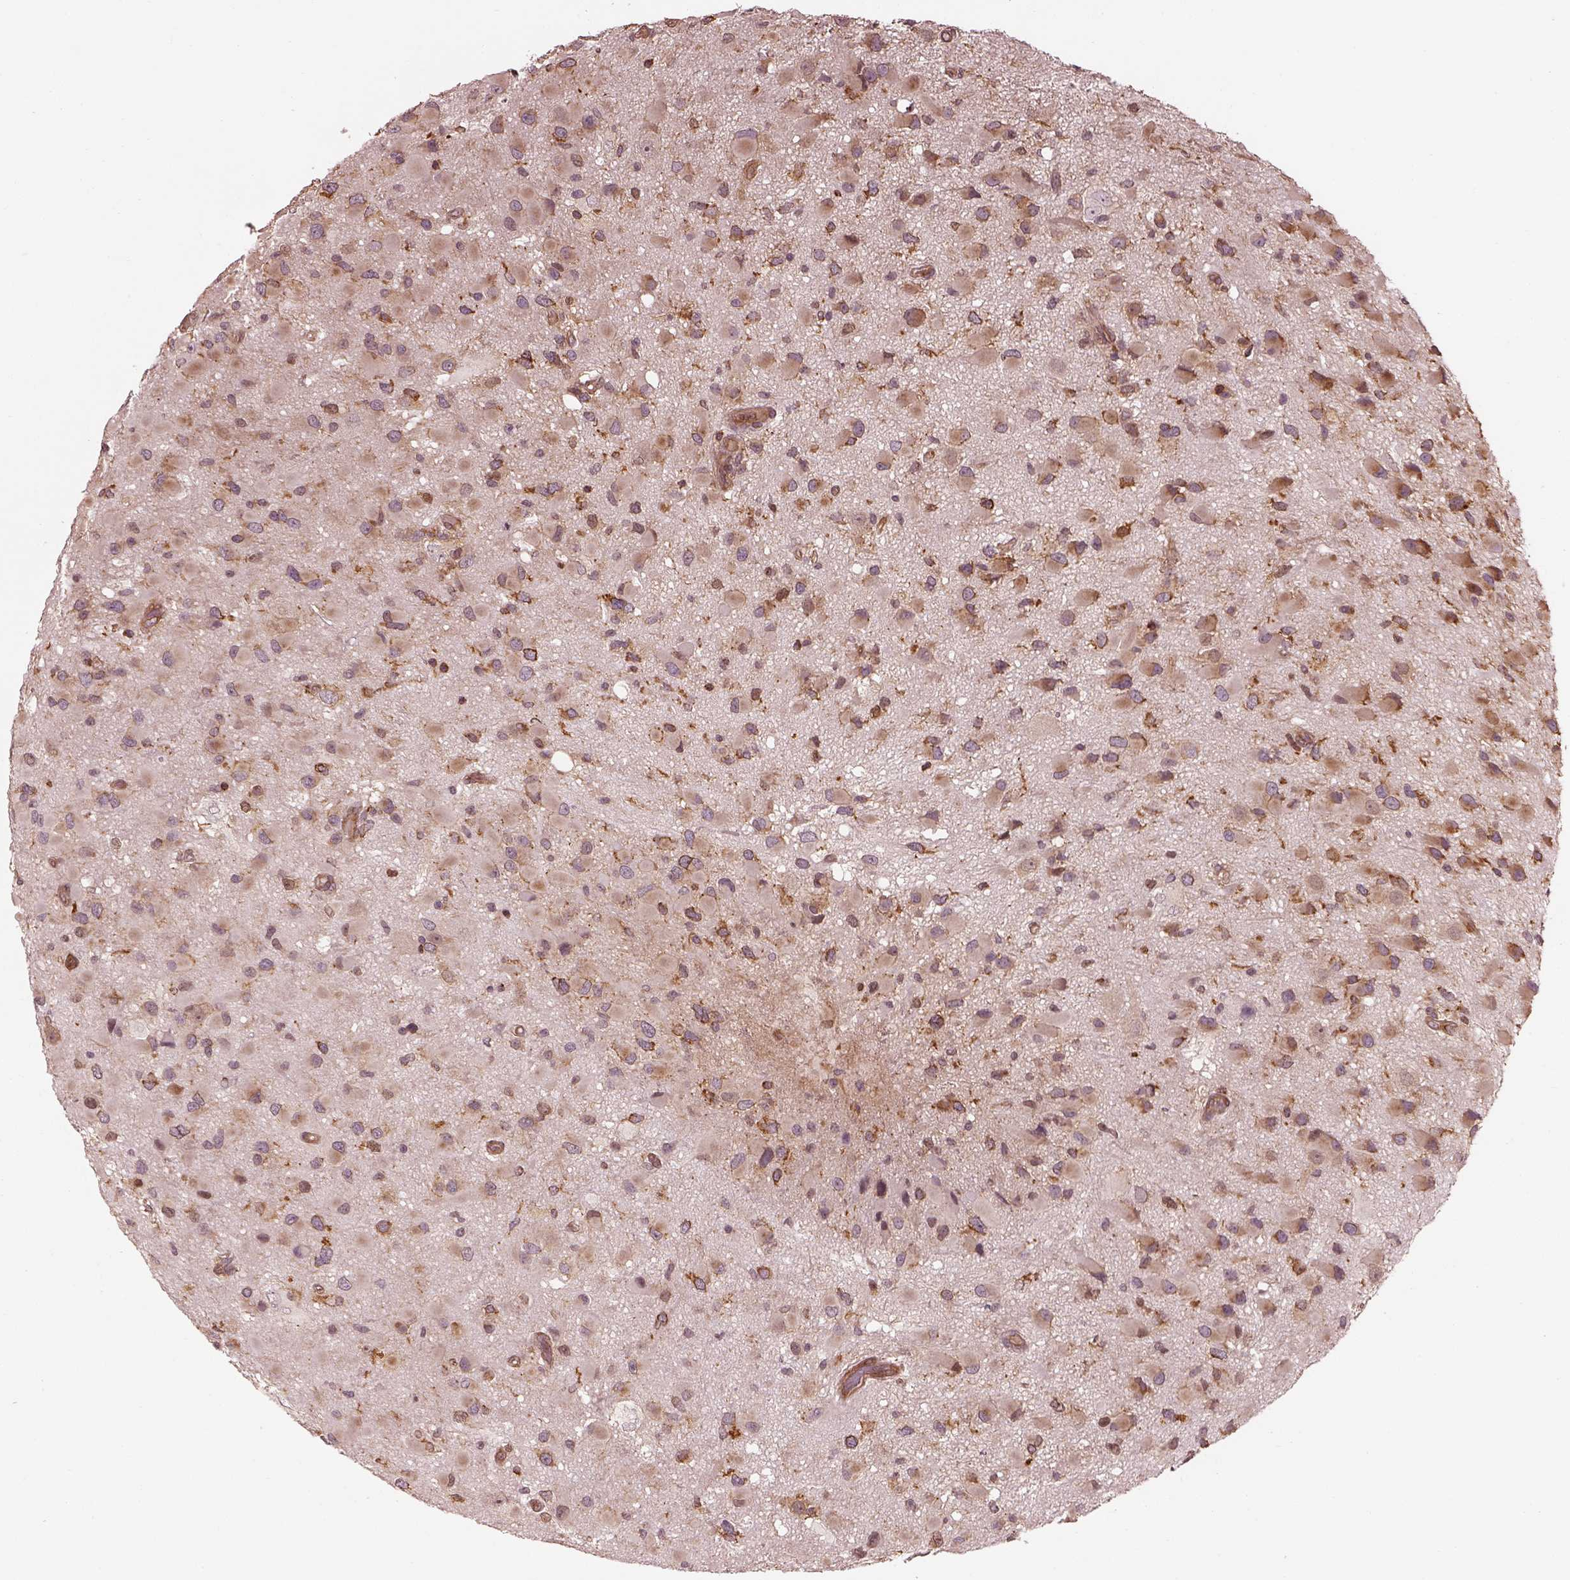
{"staining": {"intensity": "weak", "quantity": "25%-75%", "location": "cytoplasmic/membranous"}, "tissue": "glioma", "cell_type": "Tumor cells", "image_type": "cancer", "snomed": [{"axis": "morphology", "description": "Glioma, malignant, Low grade"}, {"axis": "topography", "description": "Brain"}], "caption": "Protein expression analysis of malignant glioma (low-grade) shows weak cytoplasmic/membranous staining in about 25%-75% of tumor cells.", "gene": "LSM14A", "patient": {"sex": "female", "age": 32}}